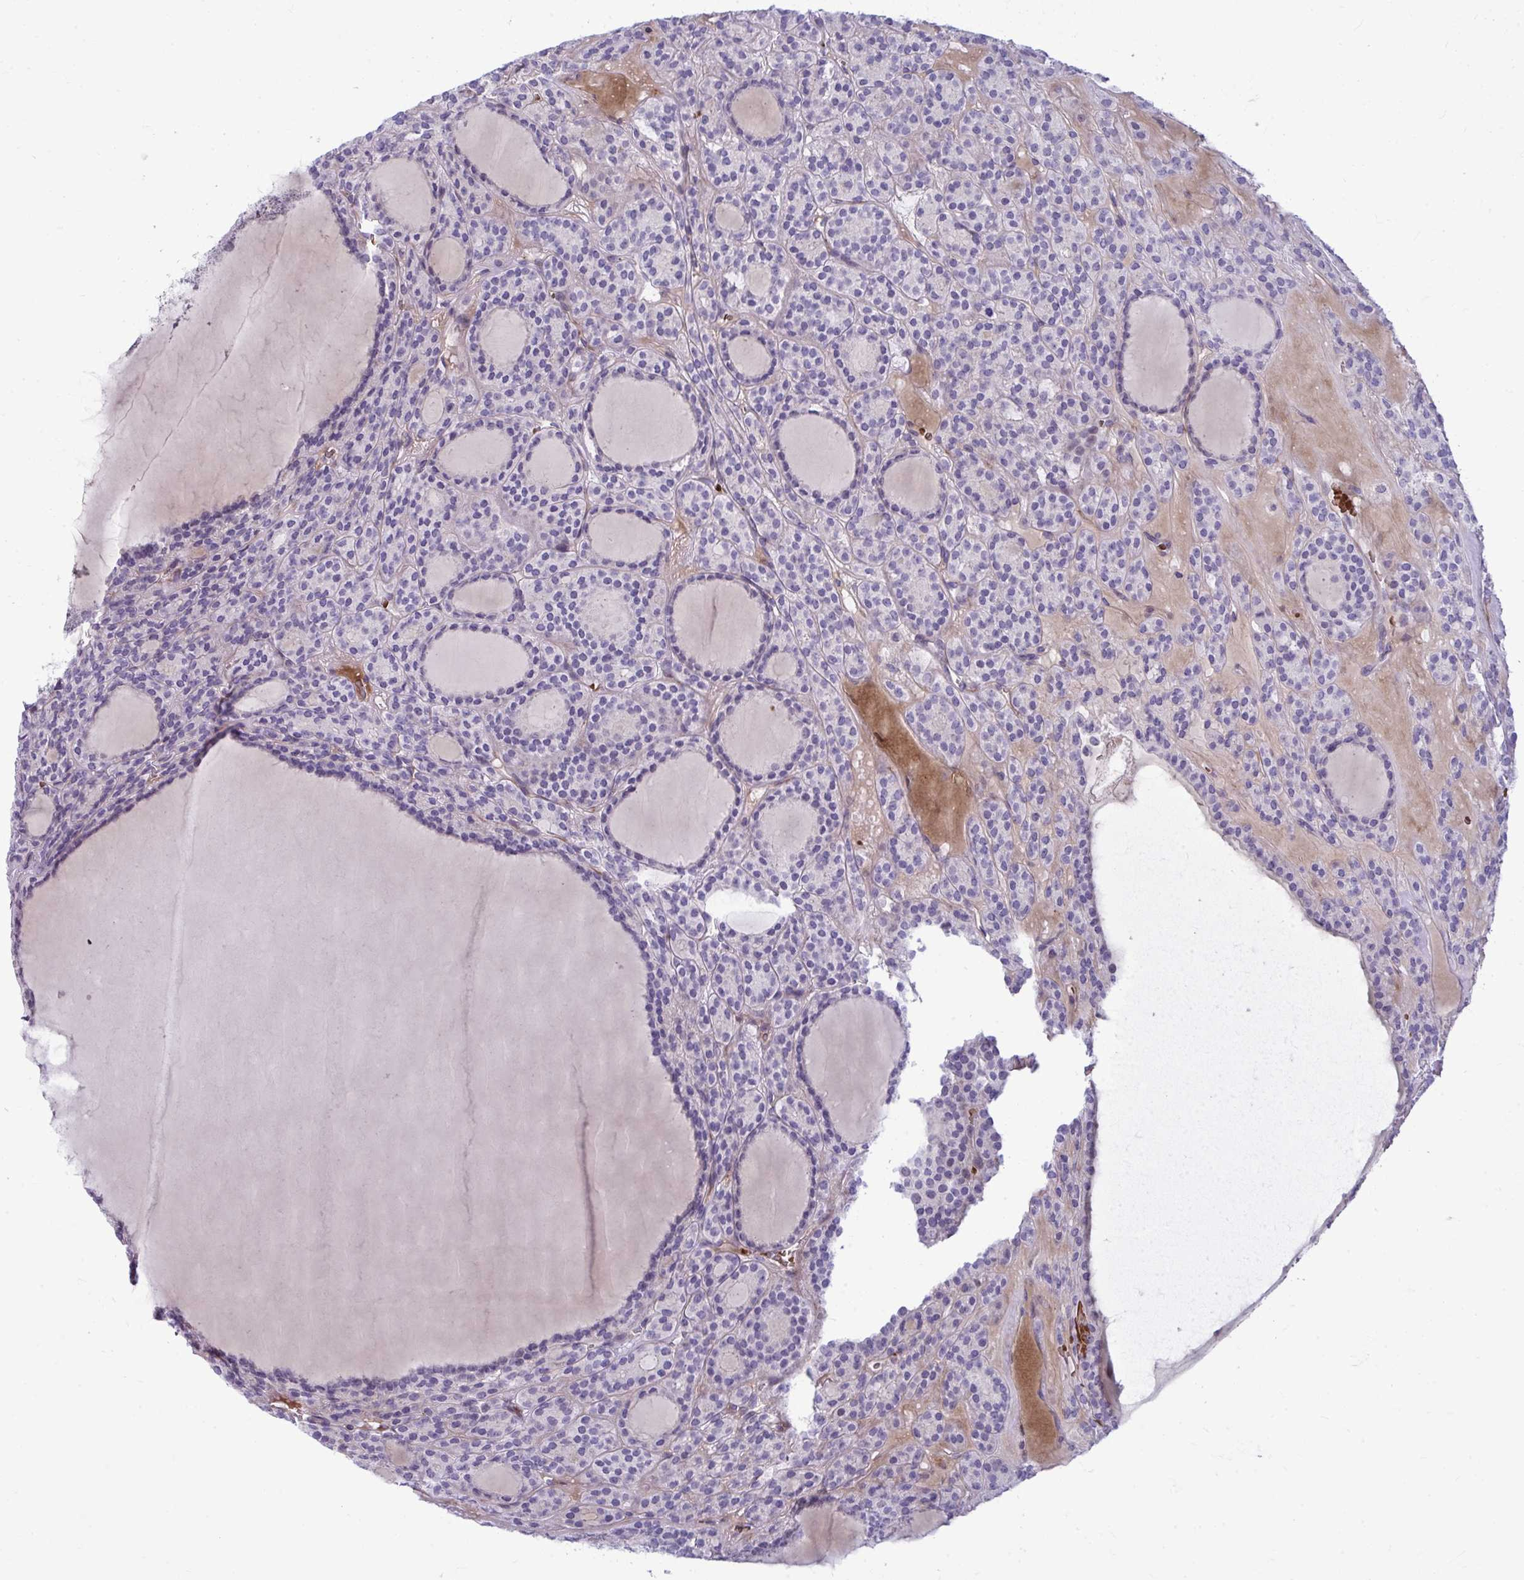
{"staining": {"intensity": "weak", "quantity": "<25%", "location": "cytoplasmic/membranous"}, "tissue": "thyroid cancer", "cell_type": "Tumor cells", "image_type": "cancer", "snomed": [{"axis": "morphology", "description": "Follicular adenoma carcinoma, NOS"}, {"axis": "topography", "description": "Thyroid gland"}], "caption": "An image of human thyroid follicular adenoma carcinoma is negative for staining in tumor cells.", "gene": "SLC14A1", "patient": {"sex": "female", "age": 63}}